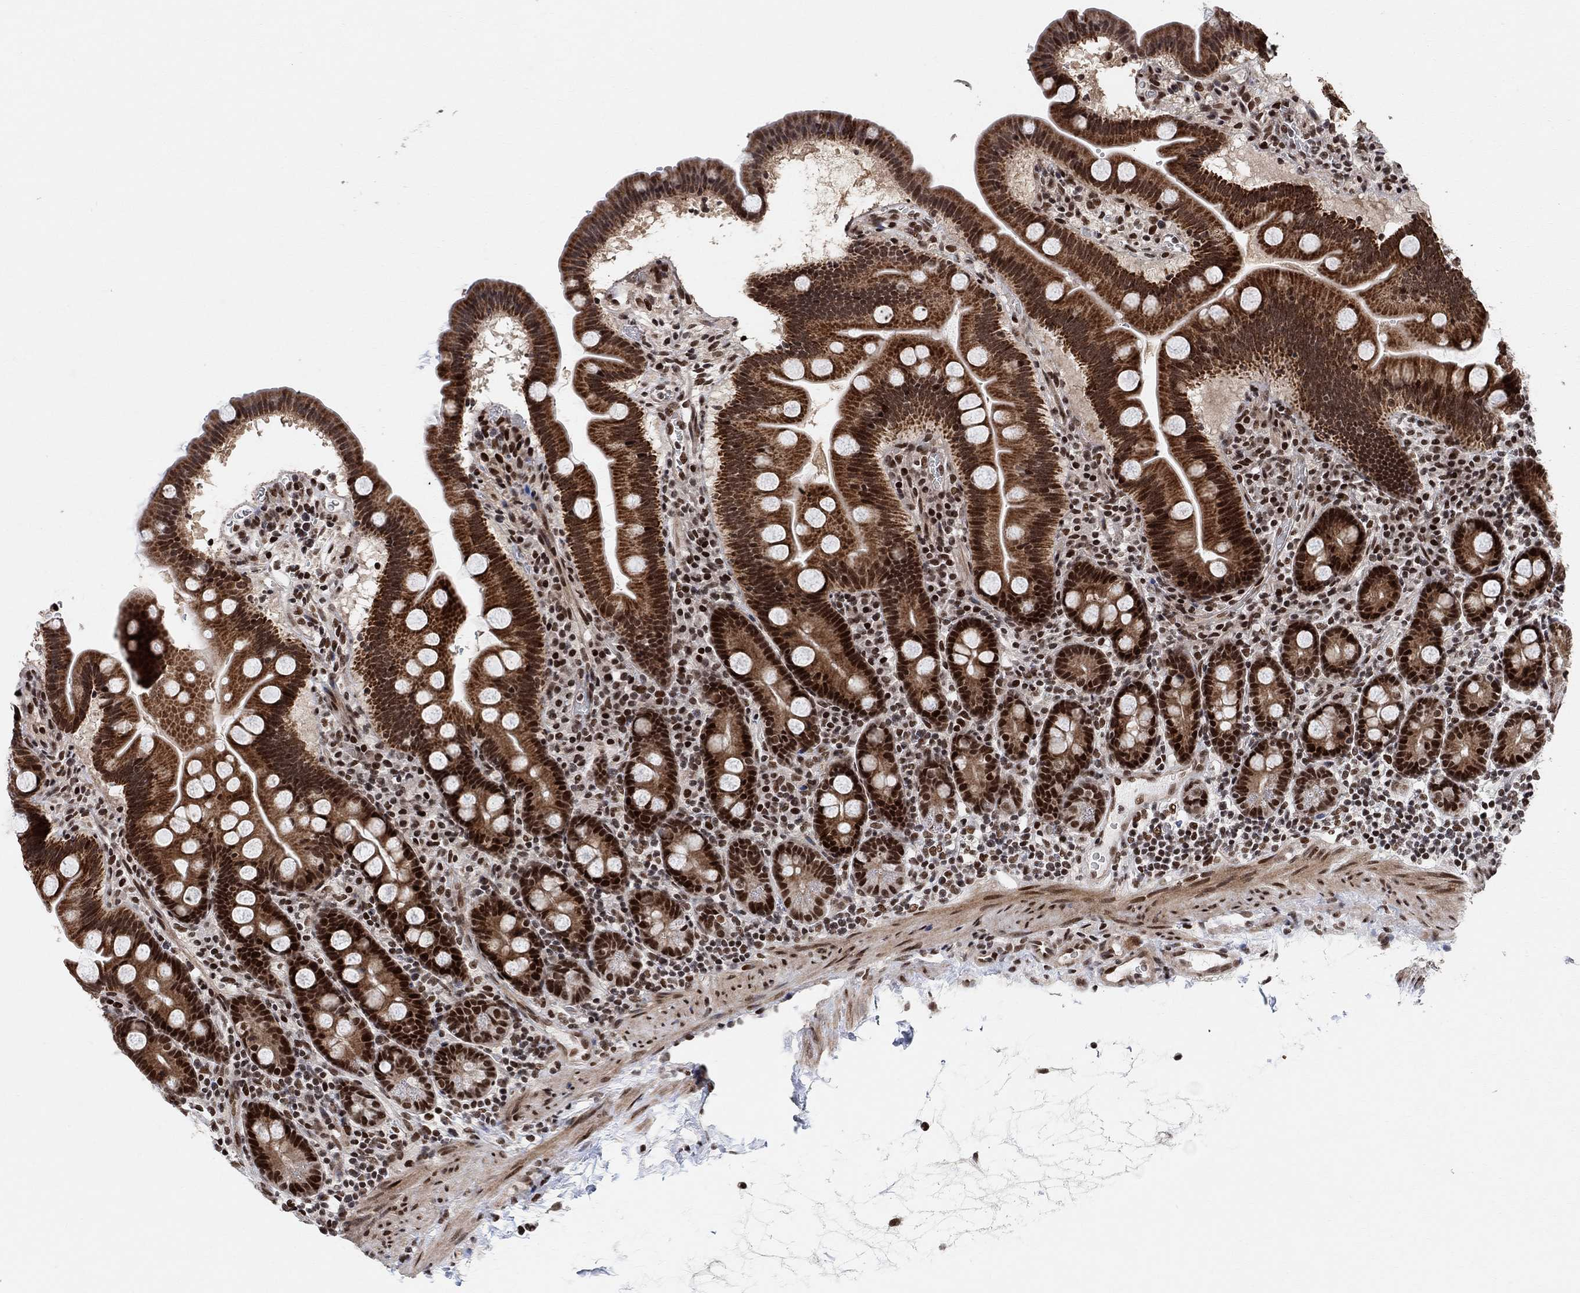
{"staining": {"intensity": "strong", "quantity": ">75%", "location": "cytoplasmic/membranous,nuclear"}, "tissue": "duodenum", "cell_type": "Glandular cells", "image_type": "normal", "snomed": [{"axis": "morphology", "description": "Normal tissue, NOS"}, {"axis": "topography", "description": "Duodenum"}], "caption": "Protein expression by immunohistochemistry (IHC) exhibits strong cytoplasmic/membranous,nuclear staining in approximately >75% of glandular cells in benign duodenum. (Brightfield microscopy of DAB IHC at high magnification).", "gene": "E4F1", "patient": {"sex": "male", "age": 59}}